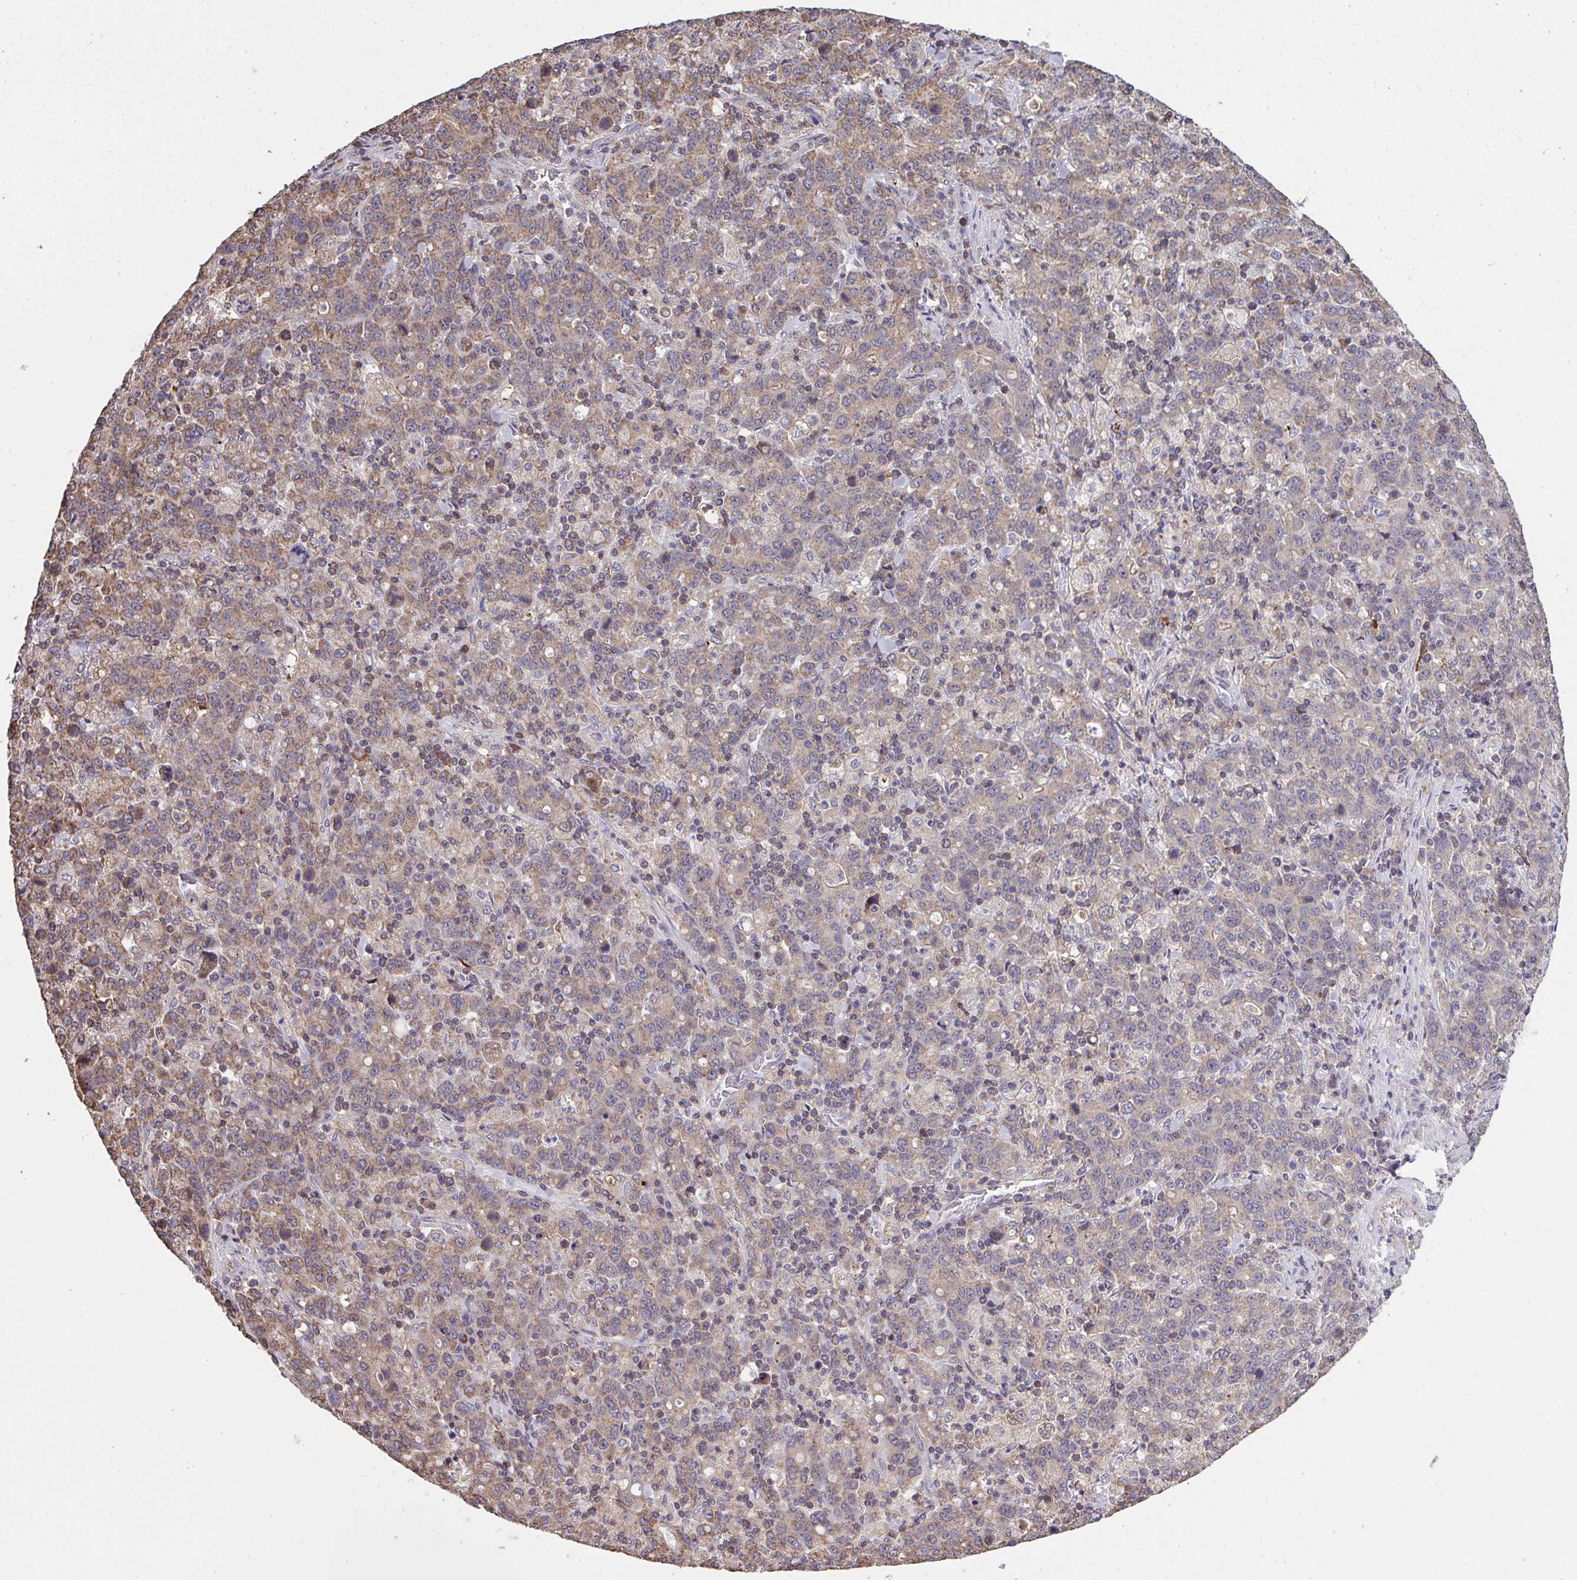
{"staining": {"intensity": "weak", "quantity": "25%-75%", "location": "cytoplasmic/membranous"}, "tissue": "stomach cancer", "cell_type": "Tumor cells", "image_type": "cancer", "snomed": [{"axis": "morphology", "description": "Adenocarcinoma, NOS"}, {"axis": "topography", "description": "Stomach, upper"}], "caption": "Approximately 25%-75% of tumor cells in stomach adenocarcinoma show weak cytoplasmic/membranous protein positivity as visualized by brown immunohistochemical staining.", "gene": "PPM1H", "patient": {"sex": "male", "age": 69}}